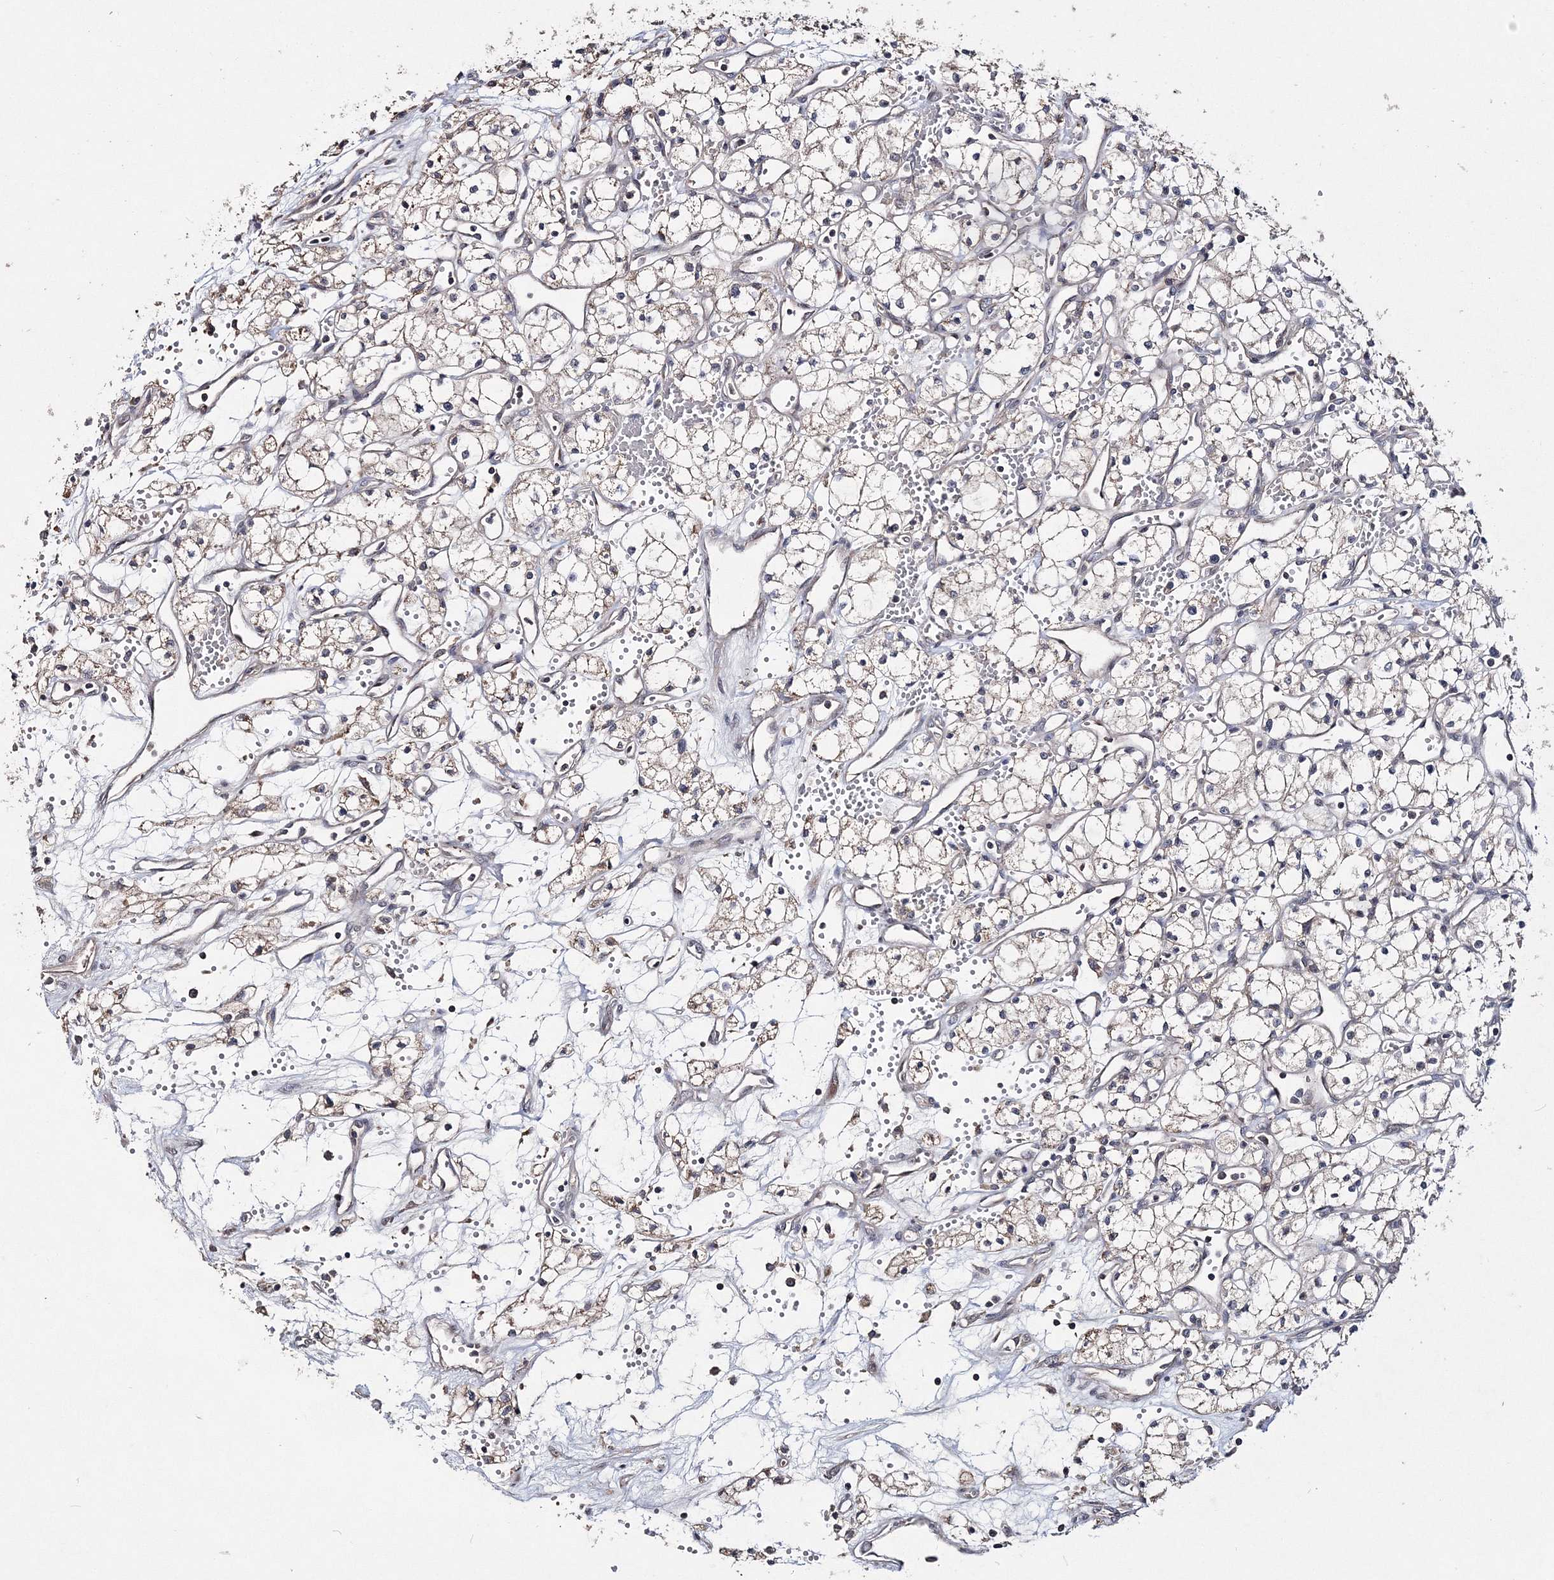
{"staining": {"intensity": "weak", "quantity": "<25%", "location": "cytoplasmic/membranous"}, "tissue": "renal cancer", "cell_type": "Tumor cells", "image_type": "cancer", "snomed": [{"axis": "morphology", "description": "Adenocarcinoma, NOS"}, {"axis": "topography", "description": "Kidney"}], "caption": "DAB (3,3'-diaminobenzidine) immunohistochemical staining of human renal cancer (adenocarcinoma) shows no significant staining in tumor cells.", "gene": "GJB5", "patient": {"sex": "male", "age": 59}}